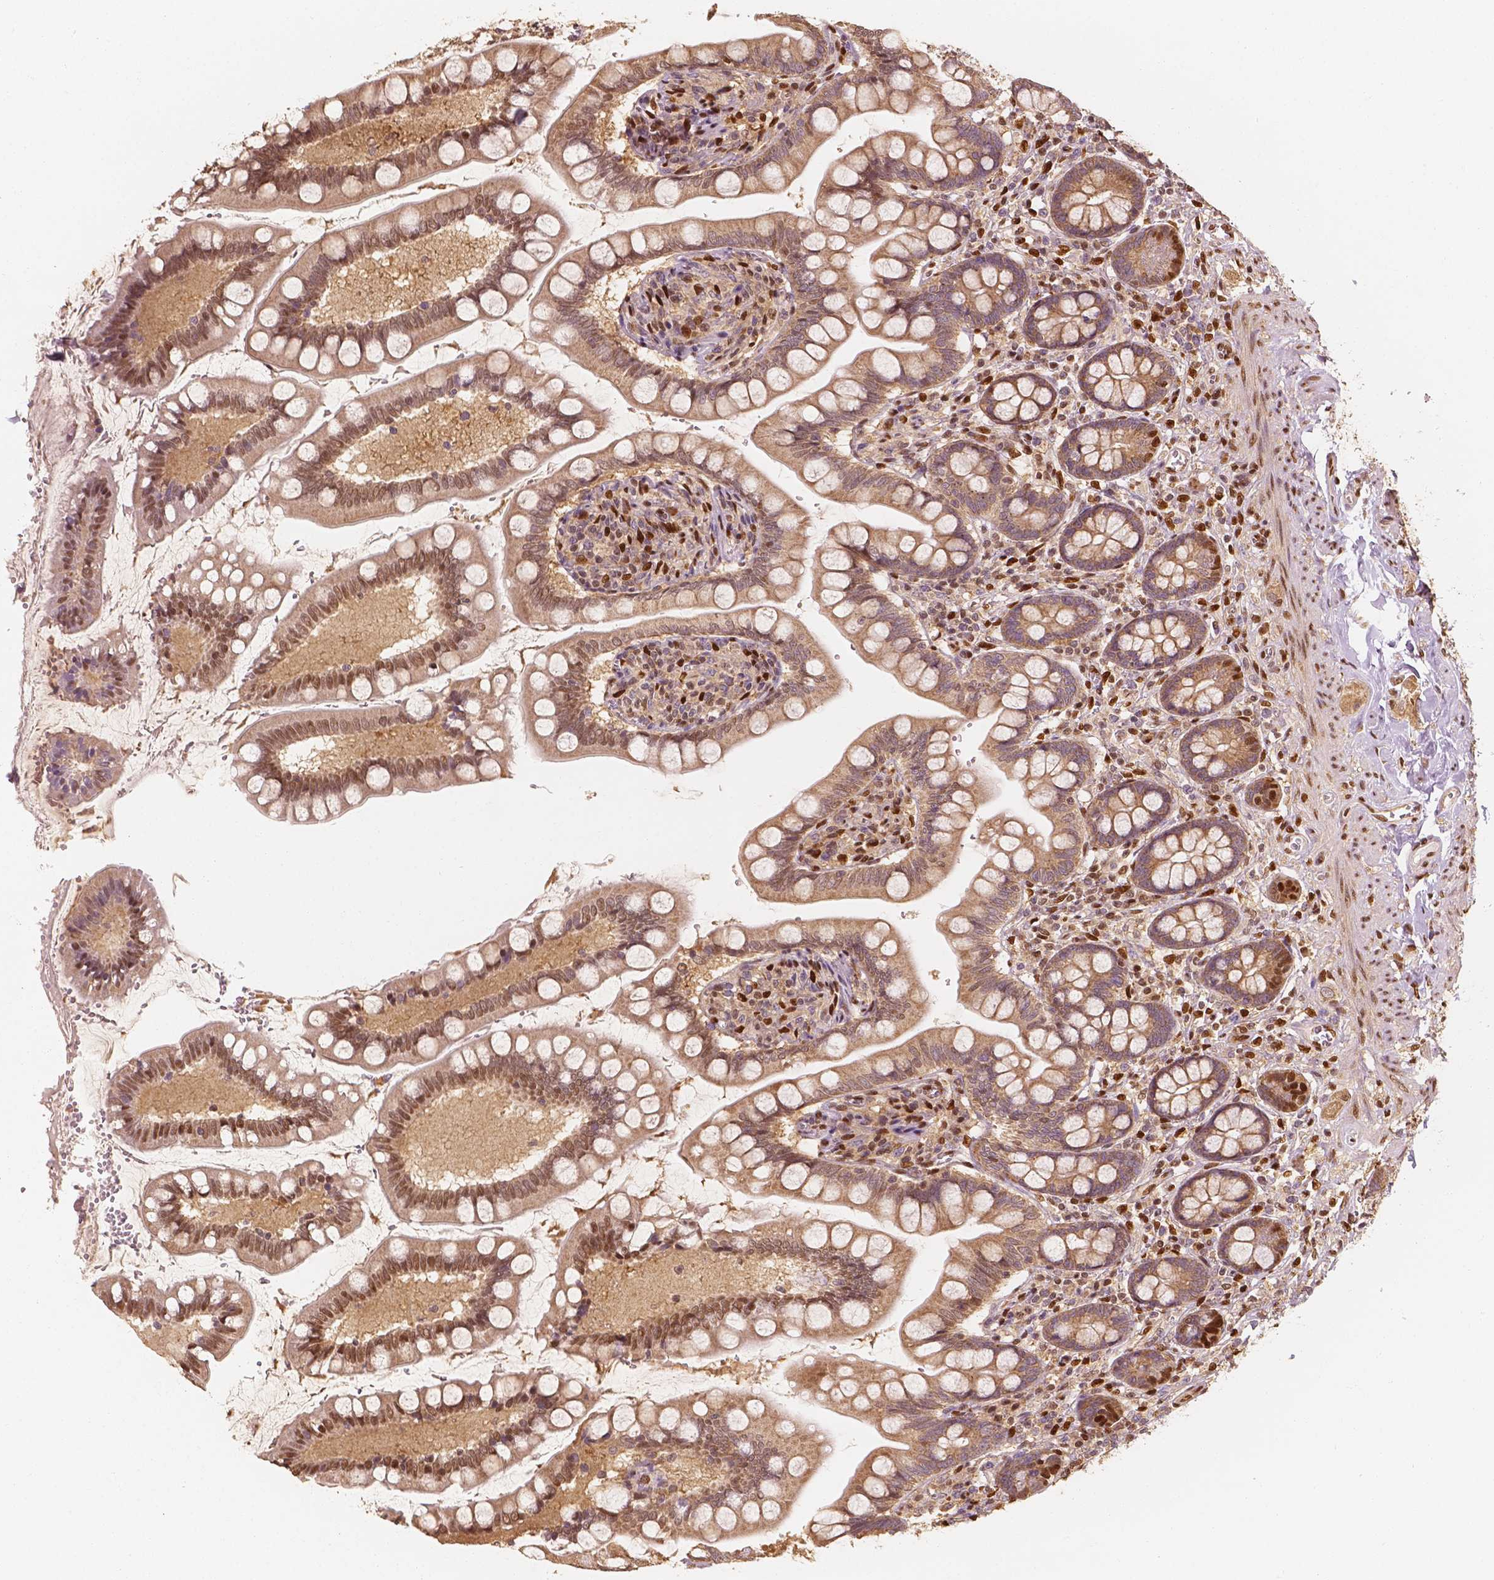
{"staining": {"intensity": "moderate", "quantity": ">75%", "location": "cytoplasmic/membranous,nuclear"}, "tissue": "small intestine", "cell_type": "Glandular cells", "image_type": "normal", "snomed": [{"axis": "morphology", "description": "Normal tissue, NOS"}, {"axis": "topography", "description": "Small intestine"}], "caption": "Immunohistochemical staining of normal small intestine demonstrates medium levels of moderate cytoplasmic/membranous,nuclear expression in approximately >75% of glandular cells.", "gene": "TBC1D17", "patient": {"sex": "female", "age": 56}}